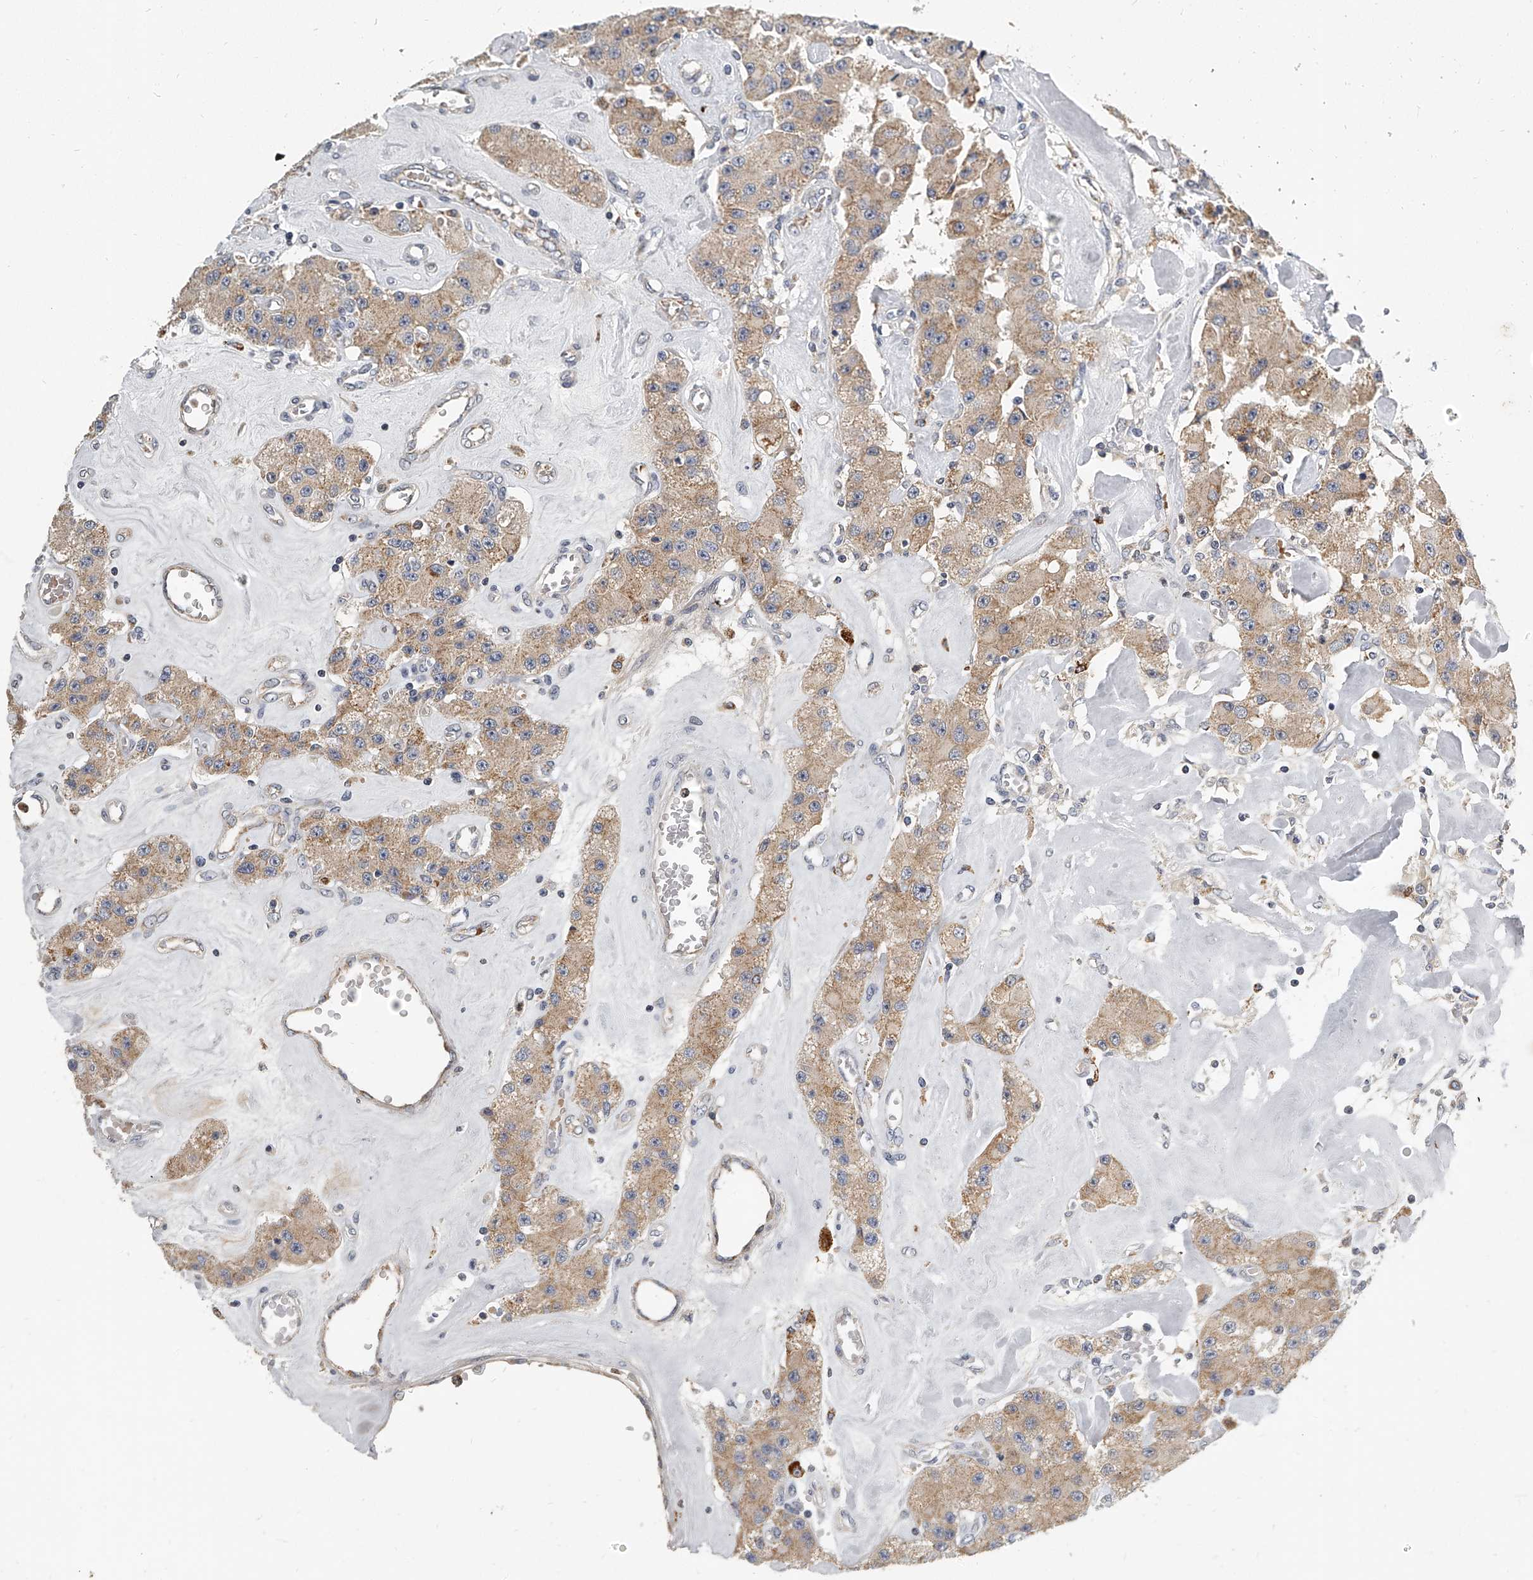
{"staining": {"intensity": "moderate", "quantity": ">75%", "location": "cytoplasmic/membranous"}, "tissue": "carcinoid", "cell_type": "Tumor cells", "image_type": "cancer", "snomed": [{"axis": "morphology", "description": "Carcinoid, malignant, NOS"}, {"axis": "topography", "description": "Pancreas"}], "caption": "Protein staining reveals moderate cytoplasmic/membranous staining in about >75% of tumor cells in malignant carcinoid.", "gene": "KLHL7", "patient": {"sex": "male", "age": 41}}